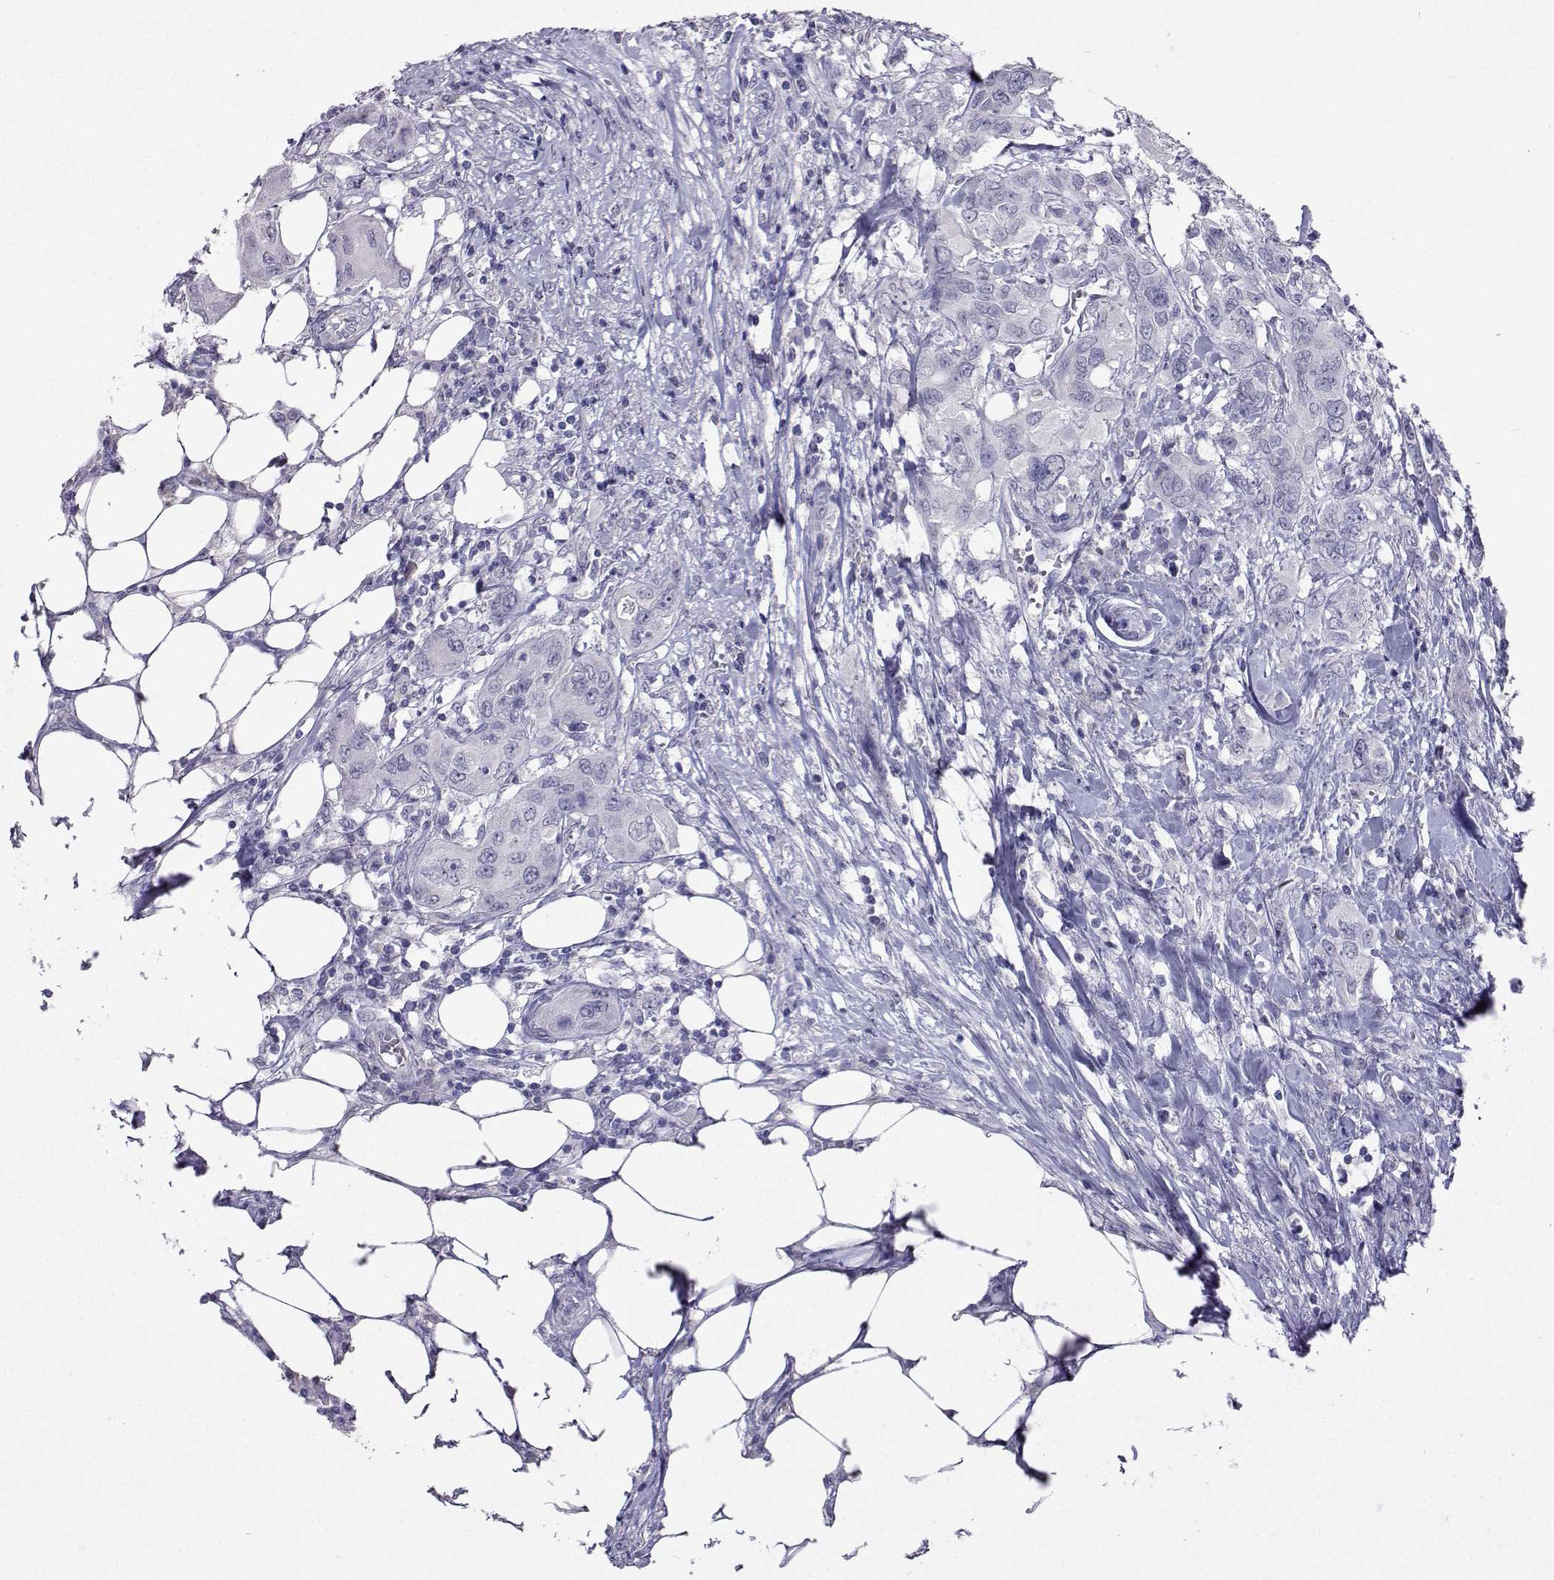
{"staining": {"intensity": "negative", "quantity": "none", "location": "none"}, "tissue": "urothelial cancer", "cell_type": "Tumor cells", "image_type": "cancer", "snomed": [{"axis": "morphology", "description": "Urothelial carcinoma, NOS"}, {"axis": "morphology", "description": "Urothelial carcinoma, High grade"}, {"axis": "topography", "description": "Urinary bladder"}], "caption": "Transitional cell carcinoma was stained to show a protein in brown. There is no significant positivity in tumor cells.", "gene": "CARTPT", "patient": {"sex": "male", "age": 63}}